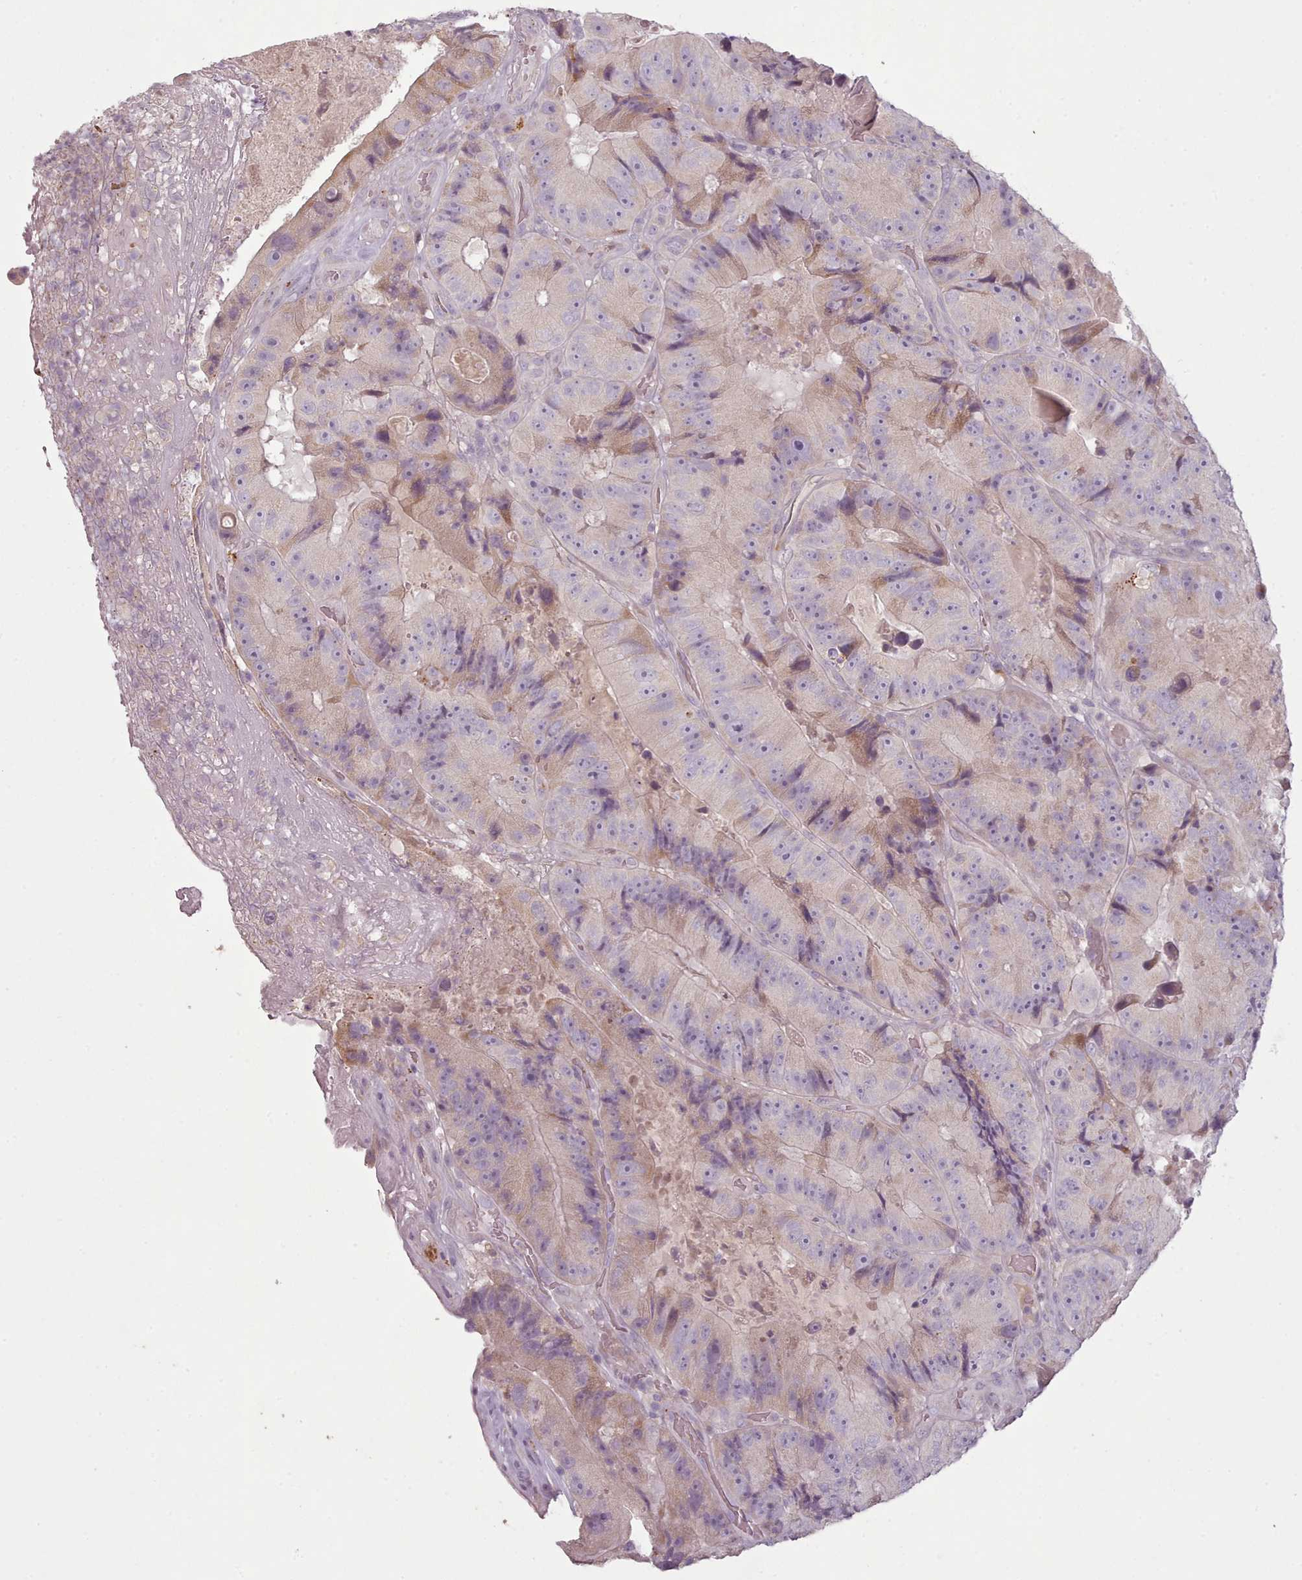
{"staining": {"intensity": "weak", "quantity": "25%-75%", "location": "cytoplasmic/membranous"}, "tissue": "colorectal cancer", "cell_type": "Tumor cells", "image_type": "cancer", "snomed": [{"axis": "morphology", "description": "Adenocarcinoma, NOS"}, {"axis": "topography", "description": "Colon"}], "caption": "This histopathology image displays IHC staining of colorectal adenocarcinoma, with low weak cytoplasmic/membranous expression in approximately 25%-75% of tumor cells.", "gene": "LAPTM5", "patient": {"sex": "female", "age": 86}}